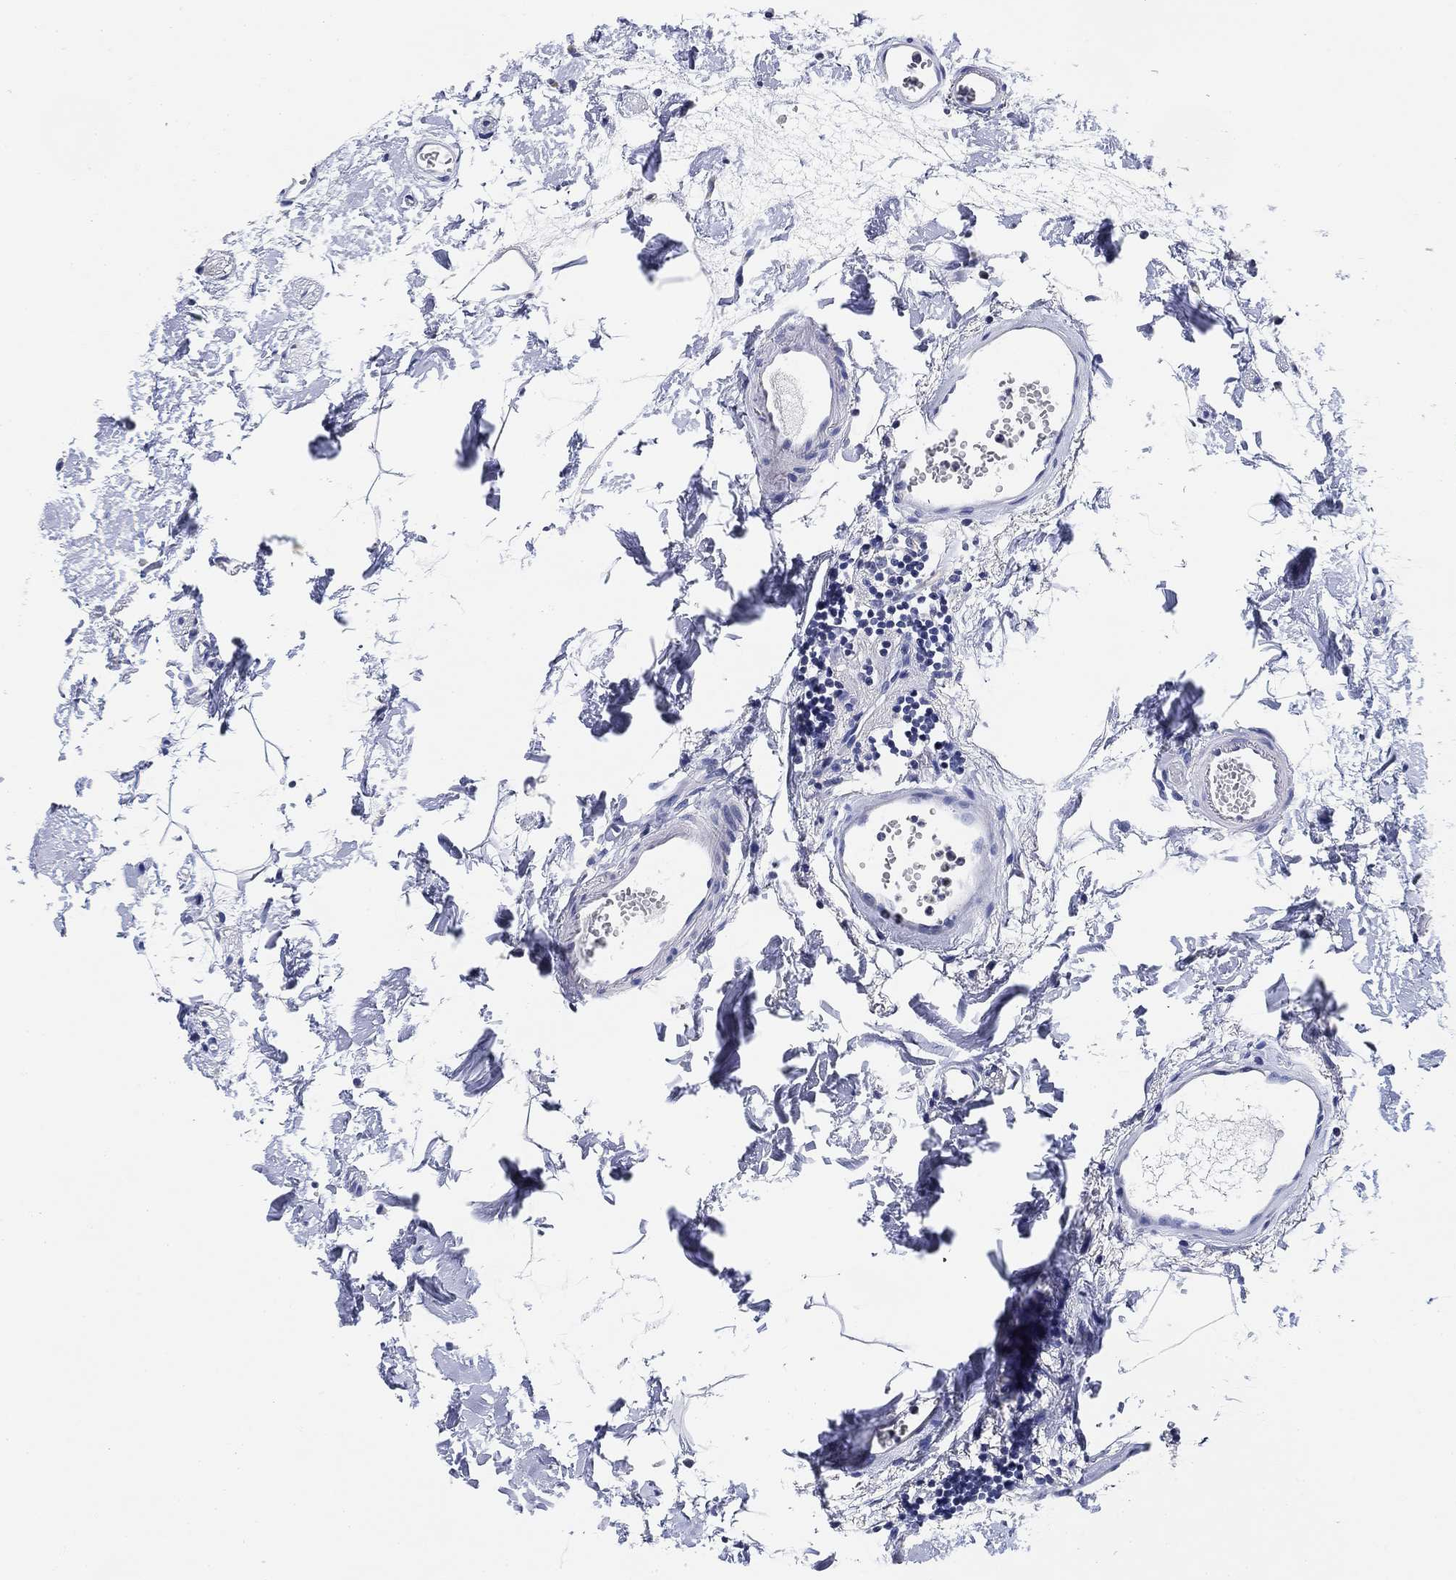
{"staining": {"intensity": "negative", "quantity": "none", "location": "none"}, "tissue": "colon", "cell_type": "Endothelial cells", "image_type": "normal", "snomed": [{"axis": "morphology", "description": "Normal tissue, NOS"}, {"axis": "topography", "description": "Colon"}], "caption": "The photomicrograph displays no staining of endothelial cells in unremarkable colon.", "gene": "DAZL", "patient": {"sex": "female", "age": 84}}